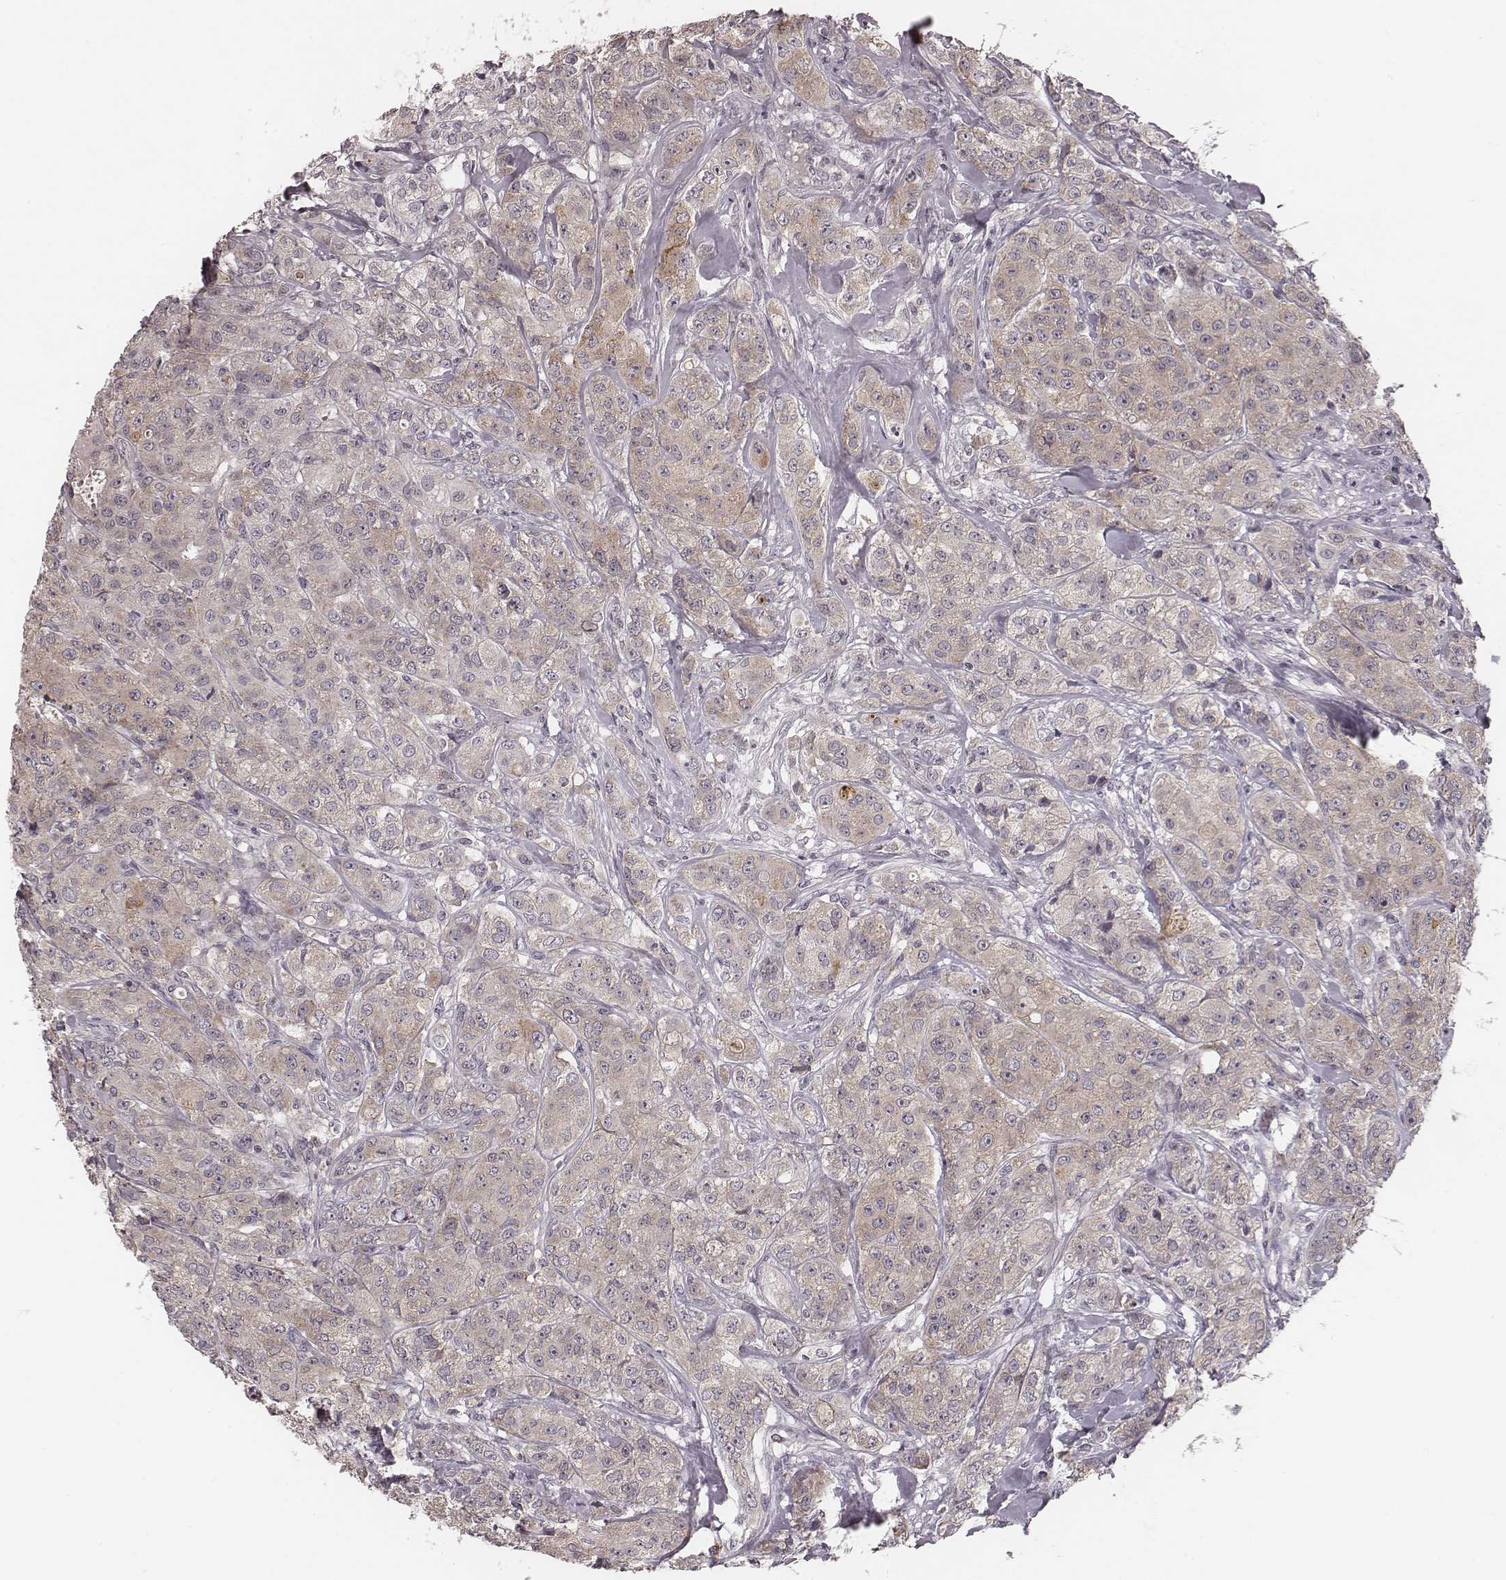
{"staining": {"intensity": "weak", "quantity": ">75%", "location": "cytoplasmic/membranous"}, "tissue": "breast cancer", "cell_type": "Tumor cells", "image_type": "cancer", "snomed": [{"axis": "morphology", "description": "Duct carcinoma"}, {"axis": "topography", "description": "Breast"}], "caption": "Protein staining of breast invasive ductal carcinoma tissue exhibits weak cytoplasmic/membranous staining in approximately >75% of tumor cells.", "gene": "P2RX5", "patient": {"sex": "female", "age": 43}}